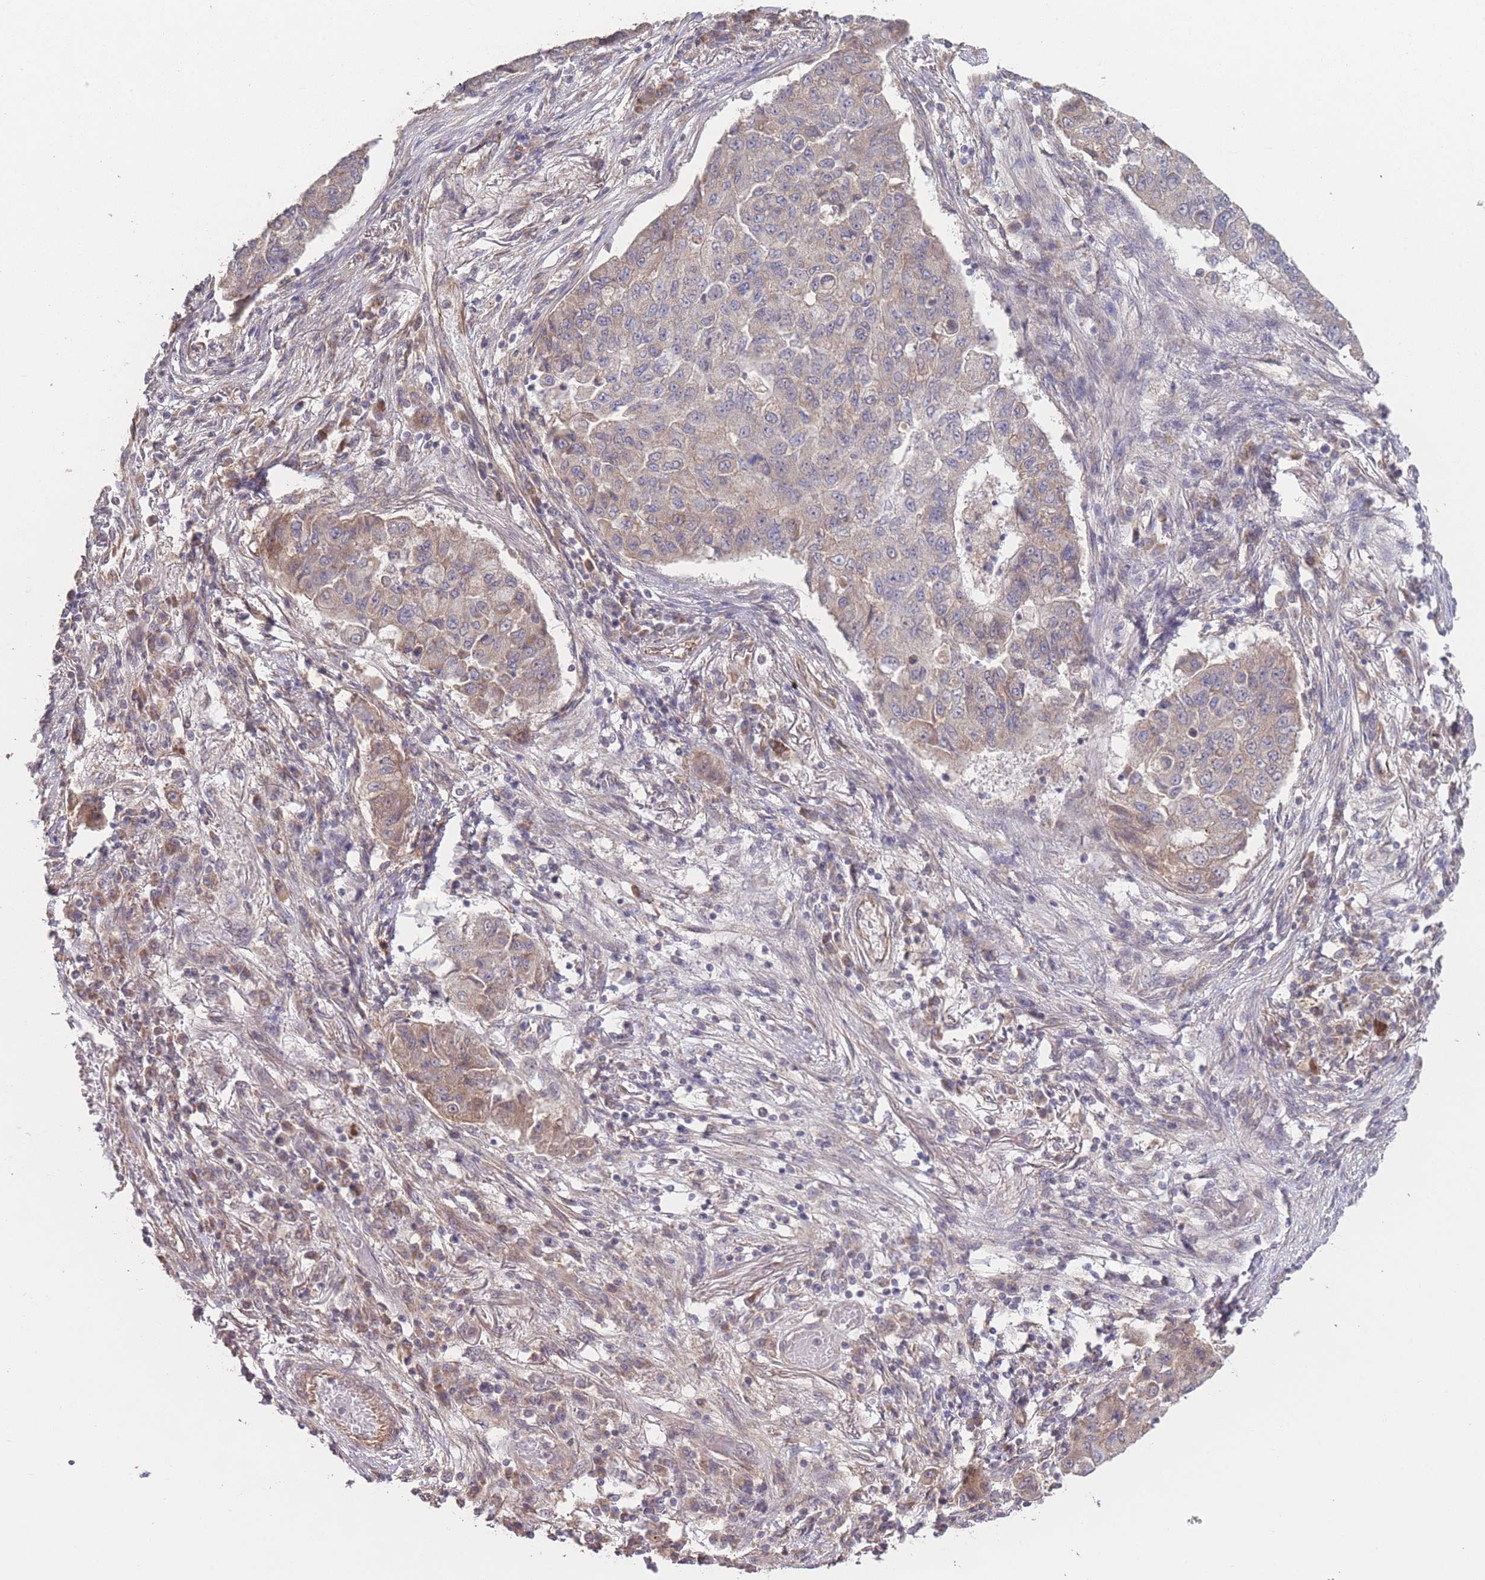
{"staining": {"intensity": "weak", "quantity": "<25%", "location": "cytoplasmic/membranous"}, "tissue": "lung cancer", "cell_type": "Tumor cells", "image_type": "cancer", "snomed": [{"axis": "morphology", "description": "Squamous cell carcinoma, NOS"}, {"axis": "topography", "description": "Lung"}], "caption": "Immunohistochemical staining of human lung cancer demonstrates no significant staining in tumor cells.", "gene": "PXMP4", "patient": {"sex": "male", "age": 74}}